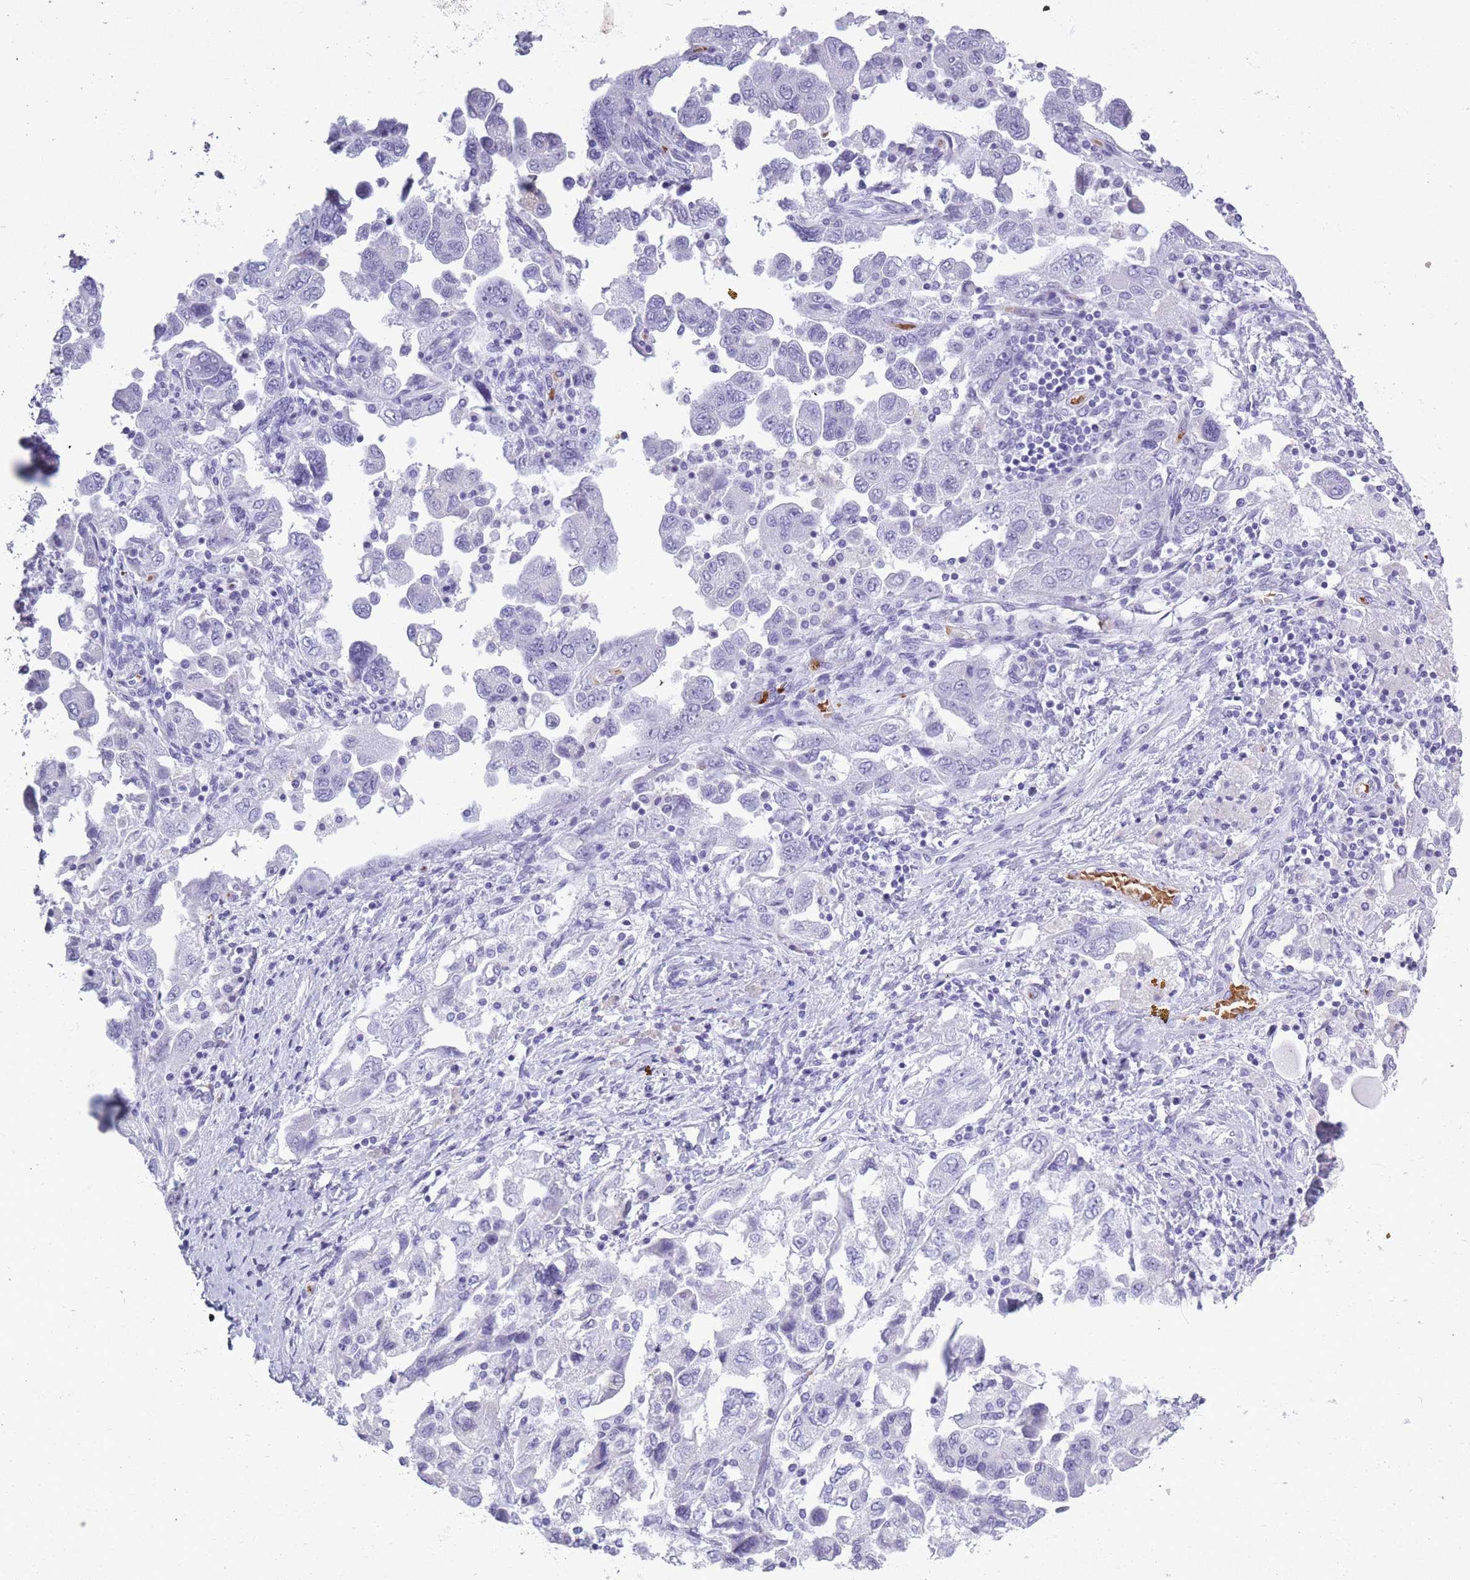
{"staining": {"intensity": "negative", "quantity": "none", "location": "none"}, "tissue": "ovarian cancer", "cell_type": "Tumor cells", "image_type": "cancer", "snomed": [{"axis": "morphology", "description": "Carcinoma, NOS"}, {"axis": "morphology", "description": "Cystadenocarcinoma, serous, NOS"}, {"axis": "topography", "description": "Ovary"}], "caption": "The image displays no staining of tumor cells in ovarian cancer. The staining is performed using DAB (3,3'-diaminobenzidine) brown chromogen with nuclei counter-stained in using hematoxylin.", "gene": "OR7C1", "patient": {"sex": "female", "age": 69}}